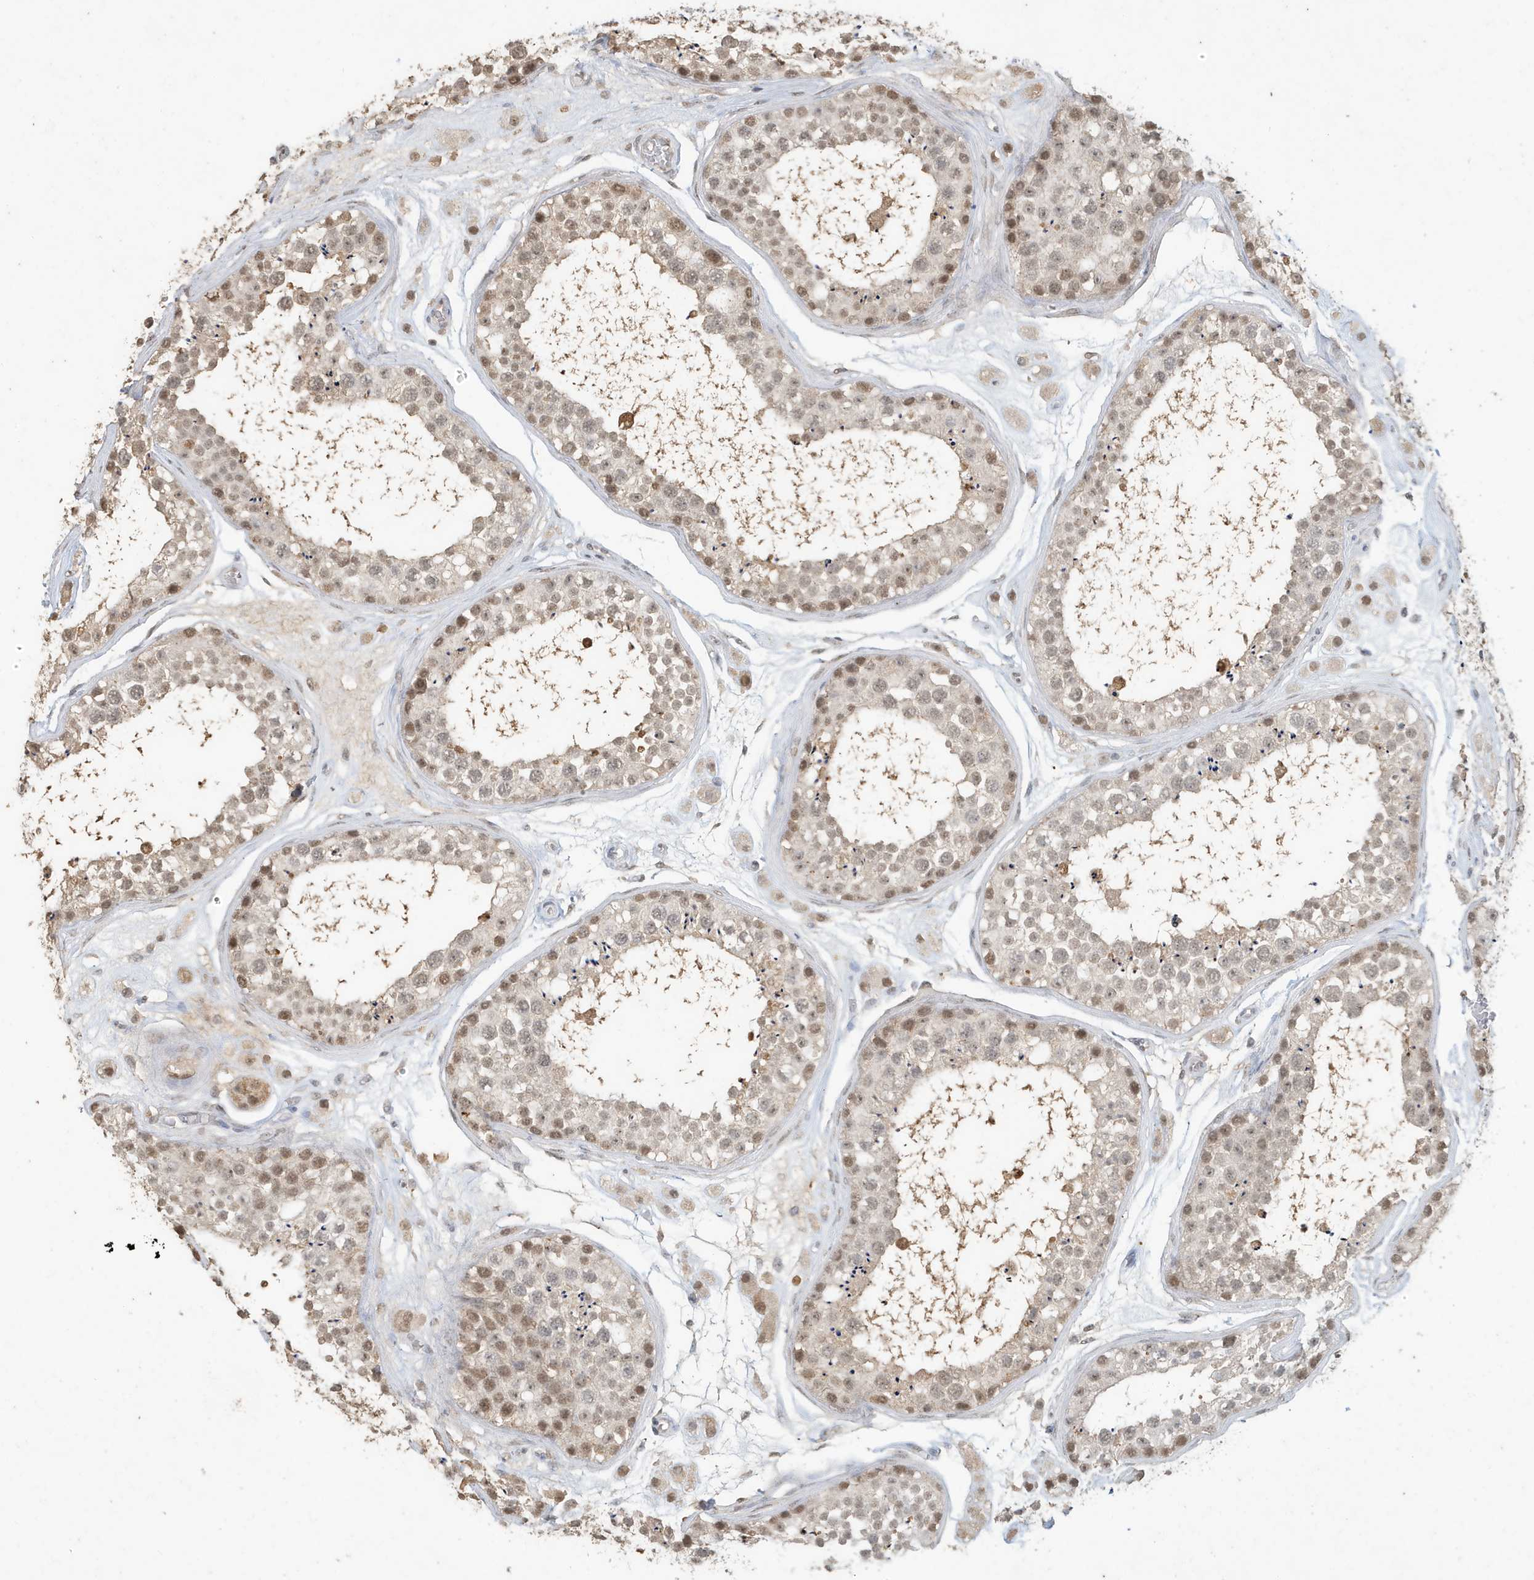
{"staining": {"intensity": "moderate", "quantity": "25%-75%", "location": "nuclear"}, "tissue": "testis", "cell_type": "Cells in seminiferous ducts", "image_type": "normal", "snomed": [{"axis": "morphology", "description": "Normal tissue, NOS"}, {"axis": "topography", "description": "Testis"}], "caption": "Immunohistochemistry staining of normal testis, which demonstrates medium levels of moderate nuclear staining in approximately 25%-75% of cells in seminiferous ducts indicating moderate nuclear protein staining. The staining was performed using DAB (brown) for protein detection and nuclei were counterstained in hematoxylin (blue).", "gene": "DEFA1", "patient": {"sex": "male", "age": 25}}